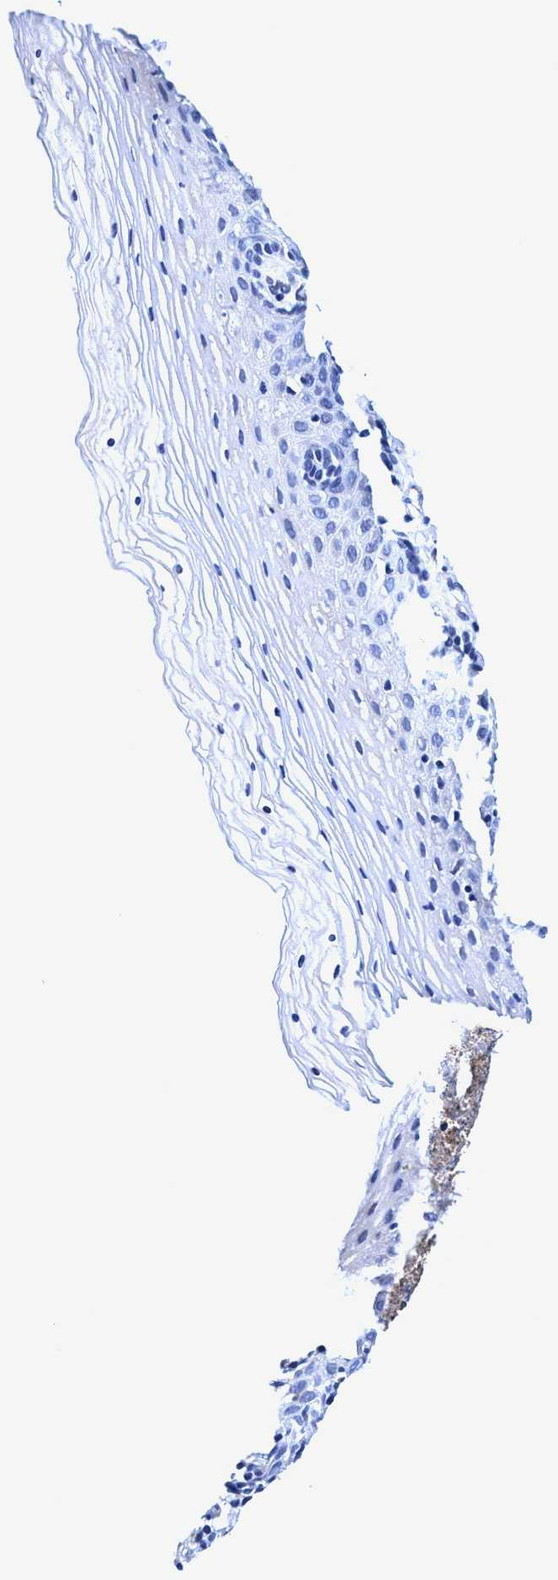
{"staining": {"intensity": "negative", "quantity": "none", "location": "none"}, "tissue": "vagina", "cell_type": "Squamous epithelial cells", "image_type": "normal", "snomed": [{"axis": "morphology", "description": "Normal tissue, NOS"}, {"axis": "topography", "description": "Vagina"}], "caption": "This is an IHC micrograph of normal vagina. There is no positivity in squamous epithelial cells.", "gene": "UBALD2", "patient": {"sex": "female", "age": 32}}